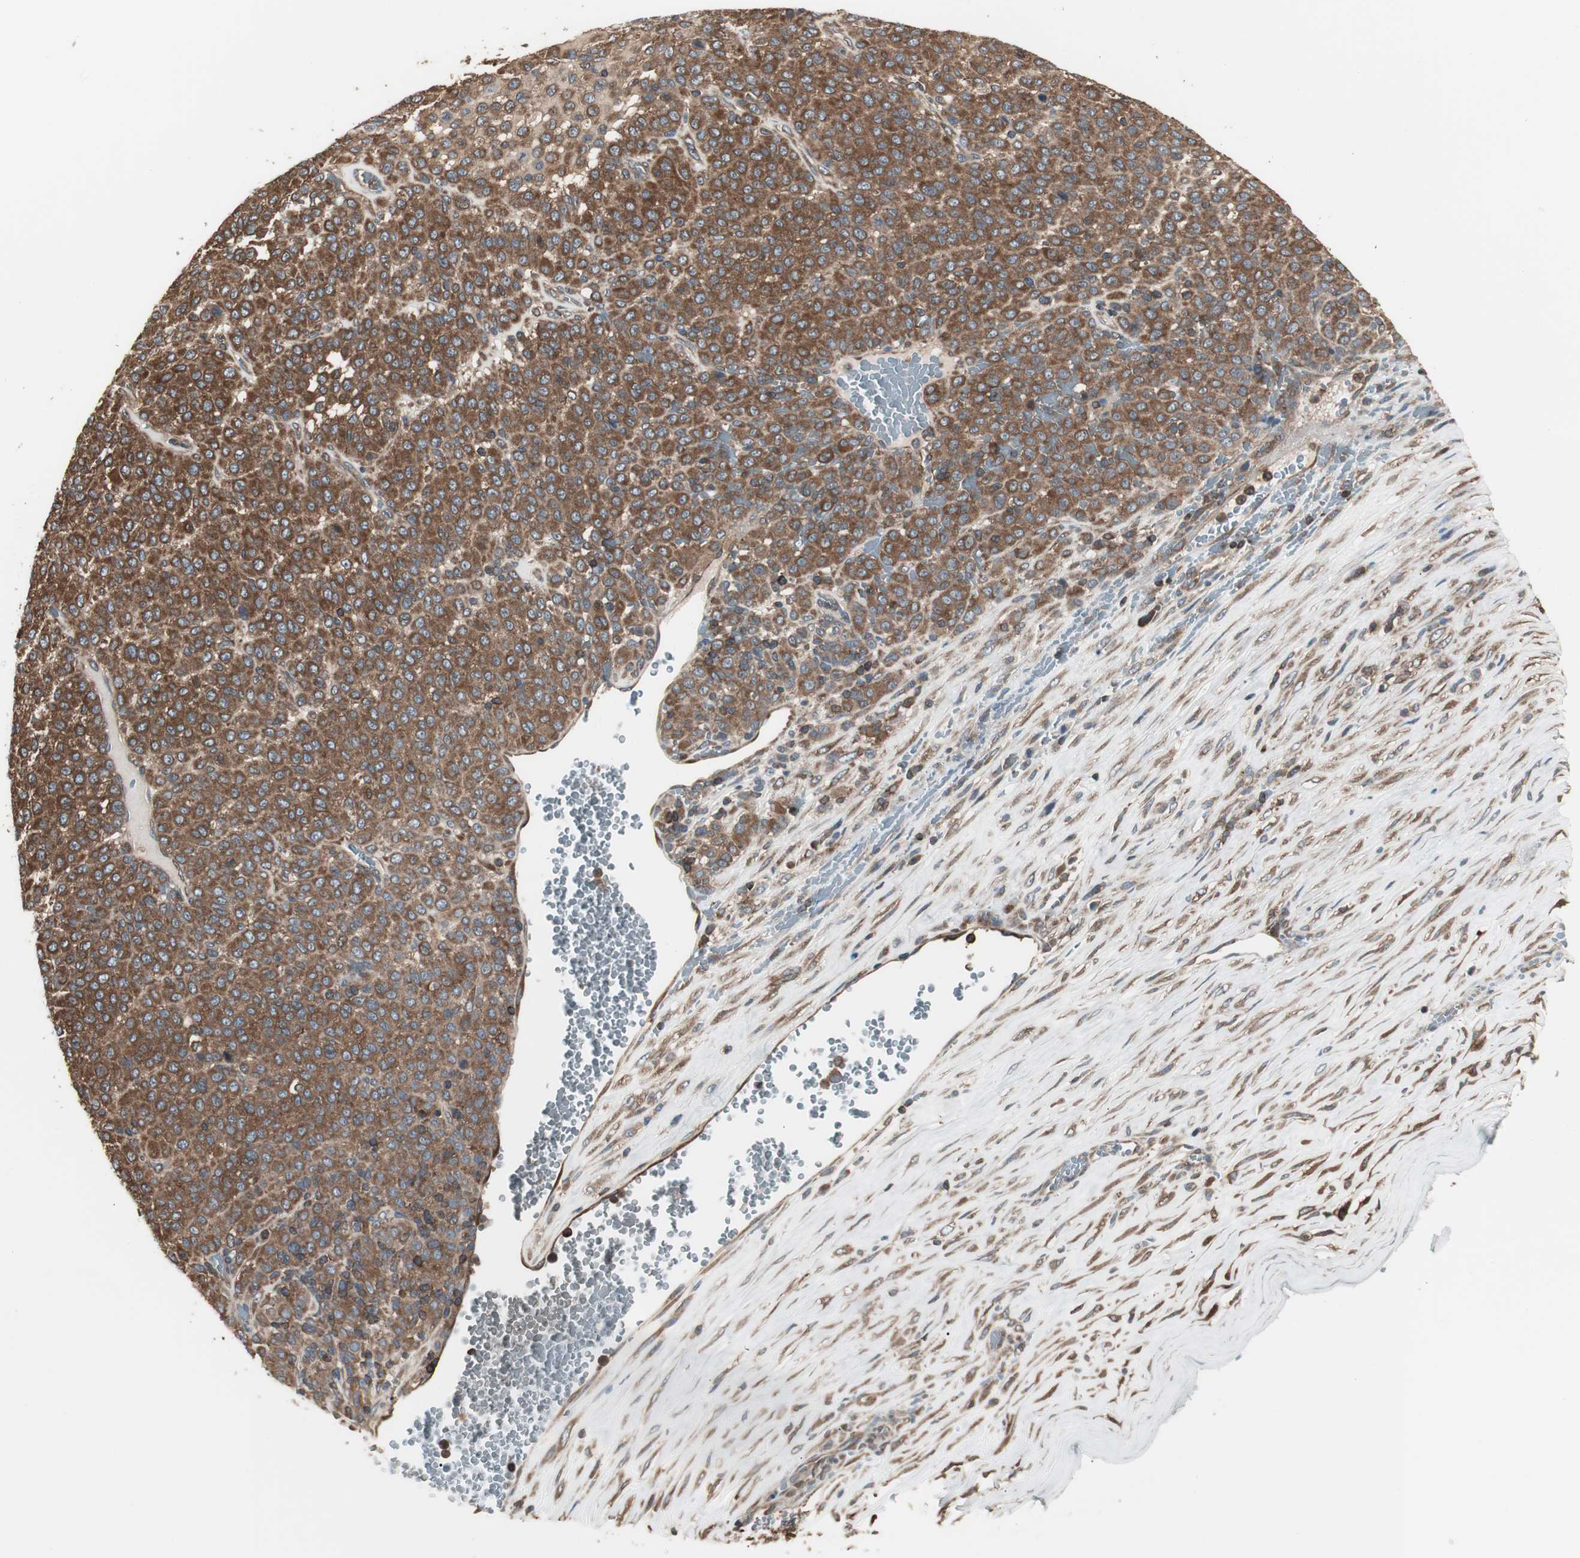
{"staining": {"intensity": "strong", "quantity": ">75%", "location": "cytoplasmic/membranous"}, "tissue": "melanoma", "cell_type": "Tumor cells", "image_type": "cancer", "snomed": [{"axis": "morphology", "description": "Malignant melanoma, Metastatic site"}, {"axis": "topography", "description": "Pancreas"}], "caption": "Protein expression analysis of melanoma exhibits strong cytoplasmic/membranous staining in about >75% of tumor cells. The staining is performed using DAB brown chromogen to label protein expression. The nuclei are counter-stained blue using hematoxylin.", "gene": "CAPNS1", "patient": {"sex": "female", "age": 30}}